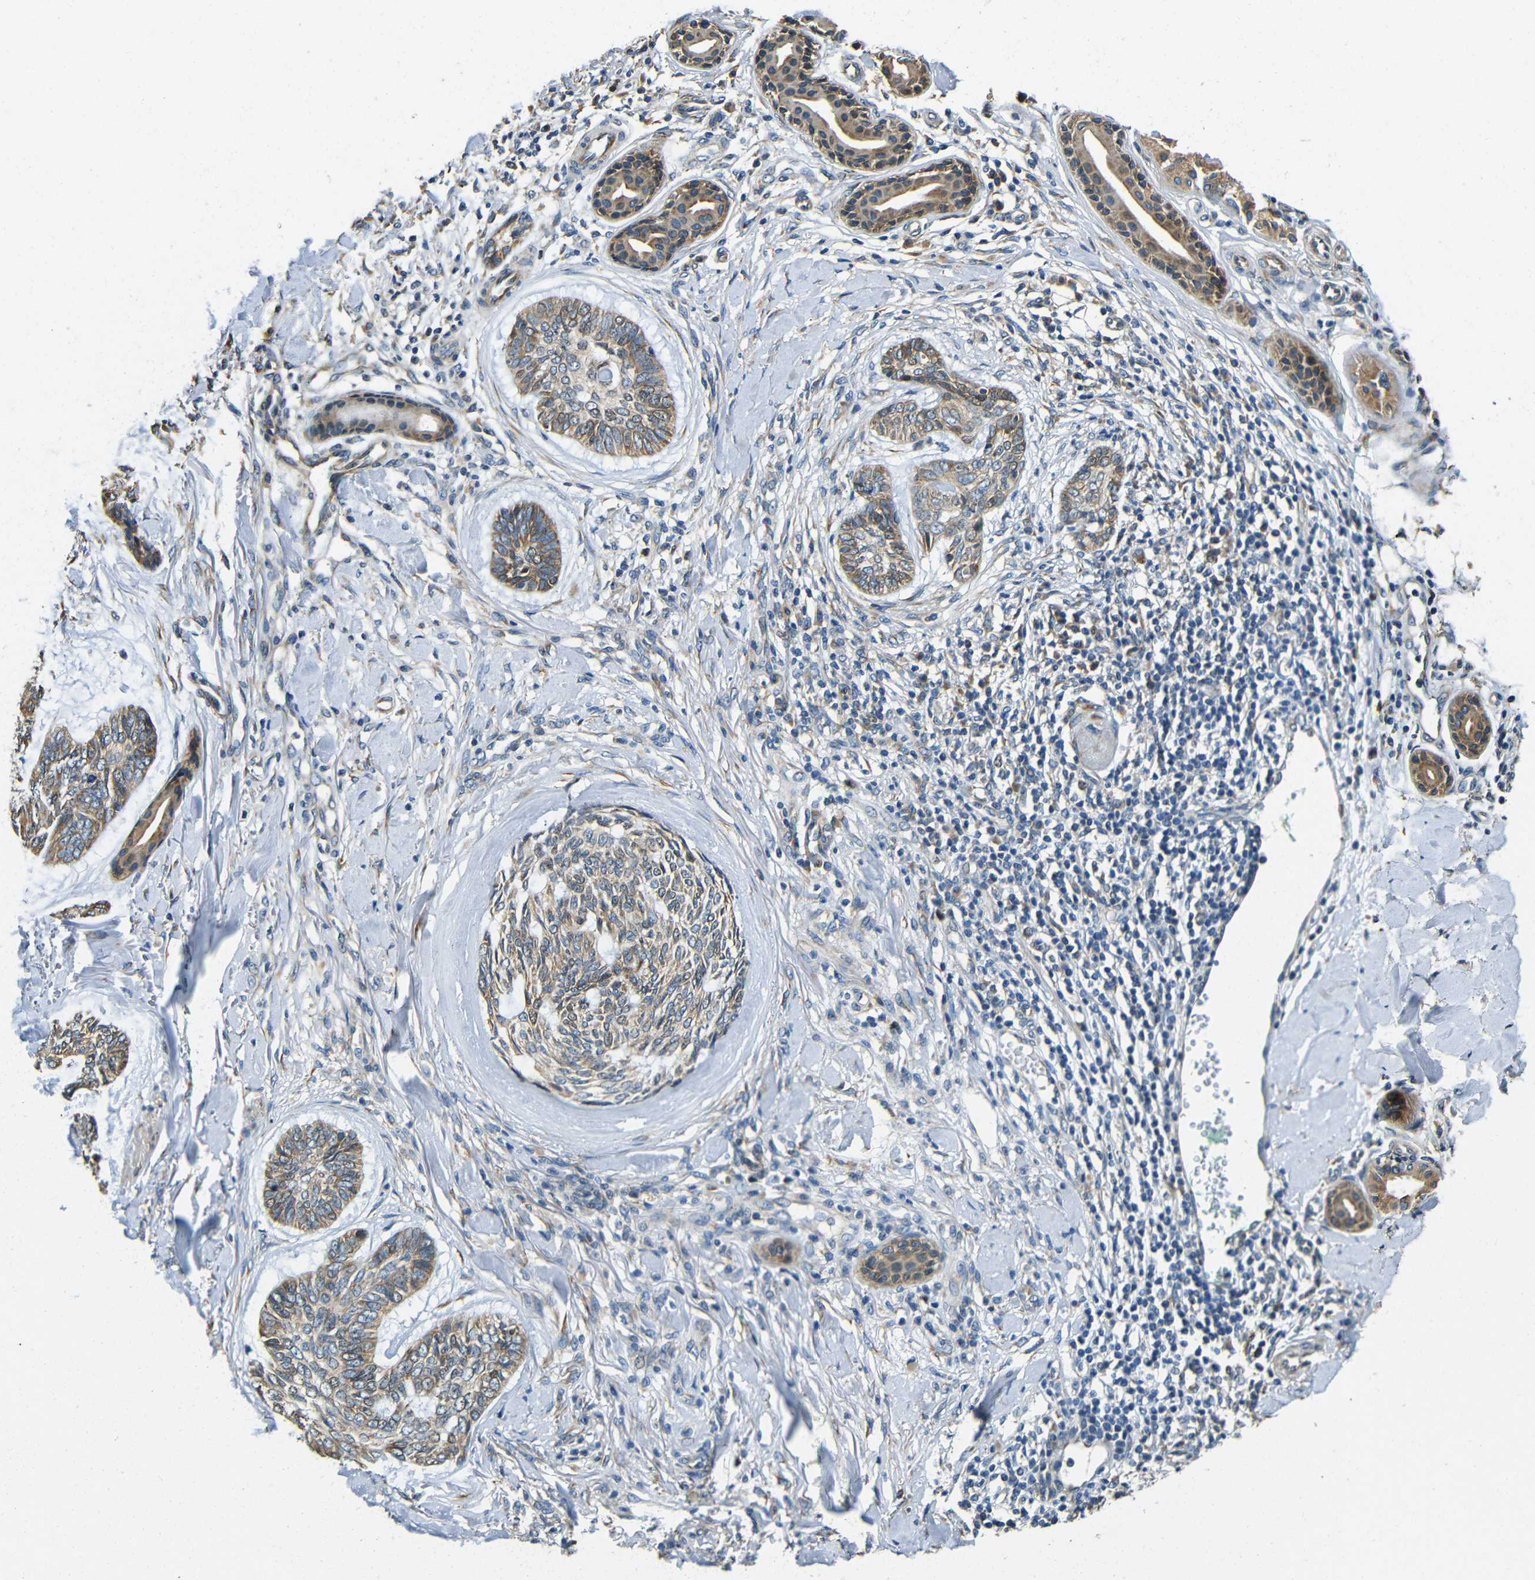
{"staining": {"intensity": "moderate", "quantity": ">75%", "location": "cytoplasmic/membranous"}, "tissue": "skin cancer", "cell_type": "Tumor cells", "image_type": "cancer", "snomed": [{"axis": "morphology", "description": "Basal cell carcinoma"}, {"axis": "topography", "description": "Skin"}], "caption": "This histopathology image exhibits immunohistochemistry (IHC) staining of human skin cancer (basal cell carcinoma), with medium moderate cytoplasmic/membranous staining in about >75% of tumor cells.", "gene": "VAPB", "patient": {"sex": "male", "age": 43}}